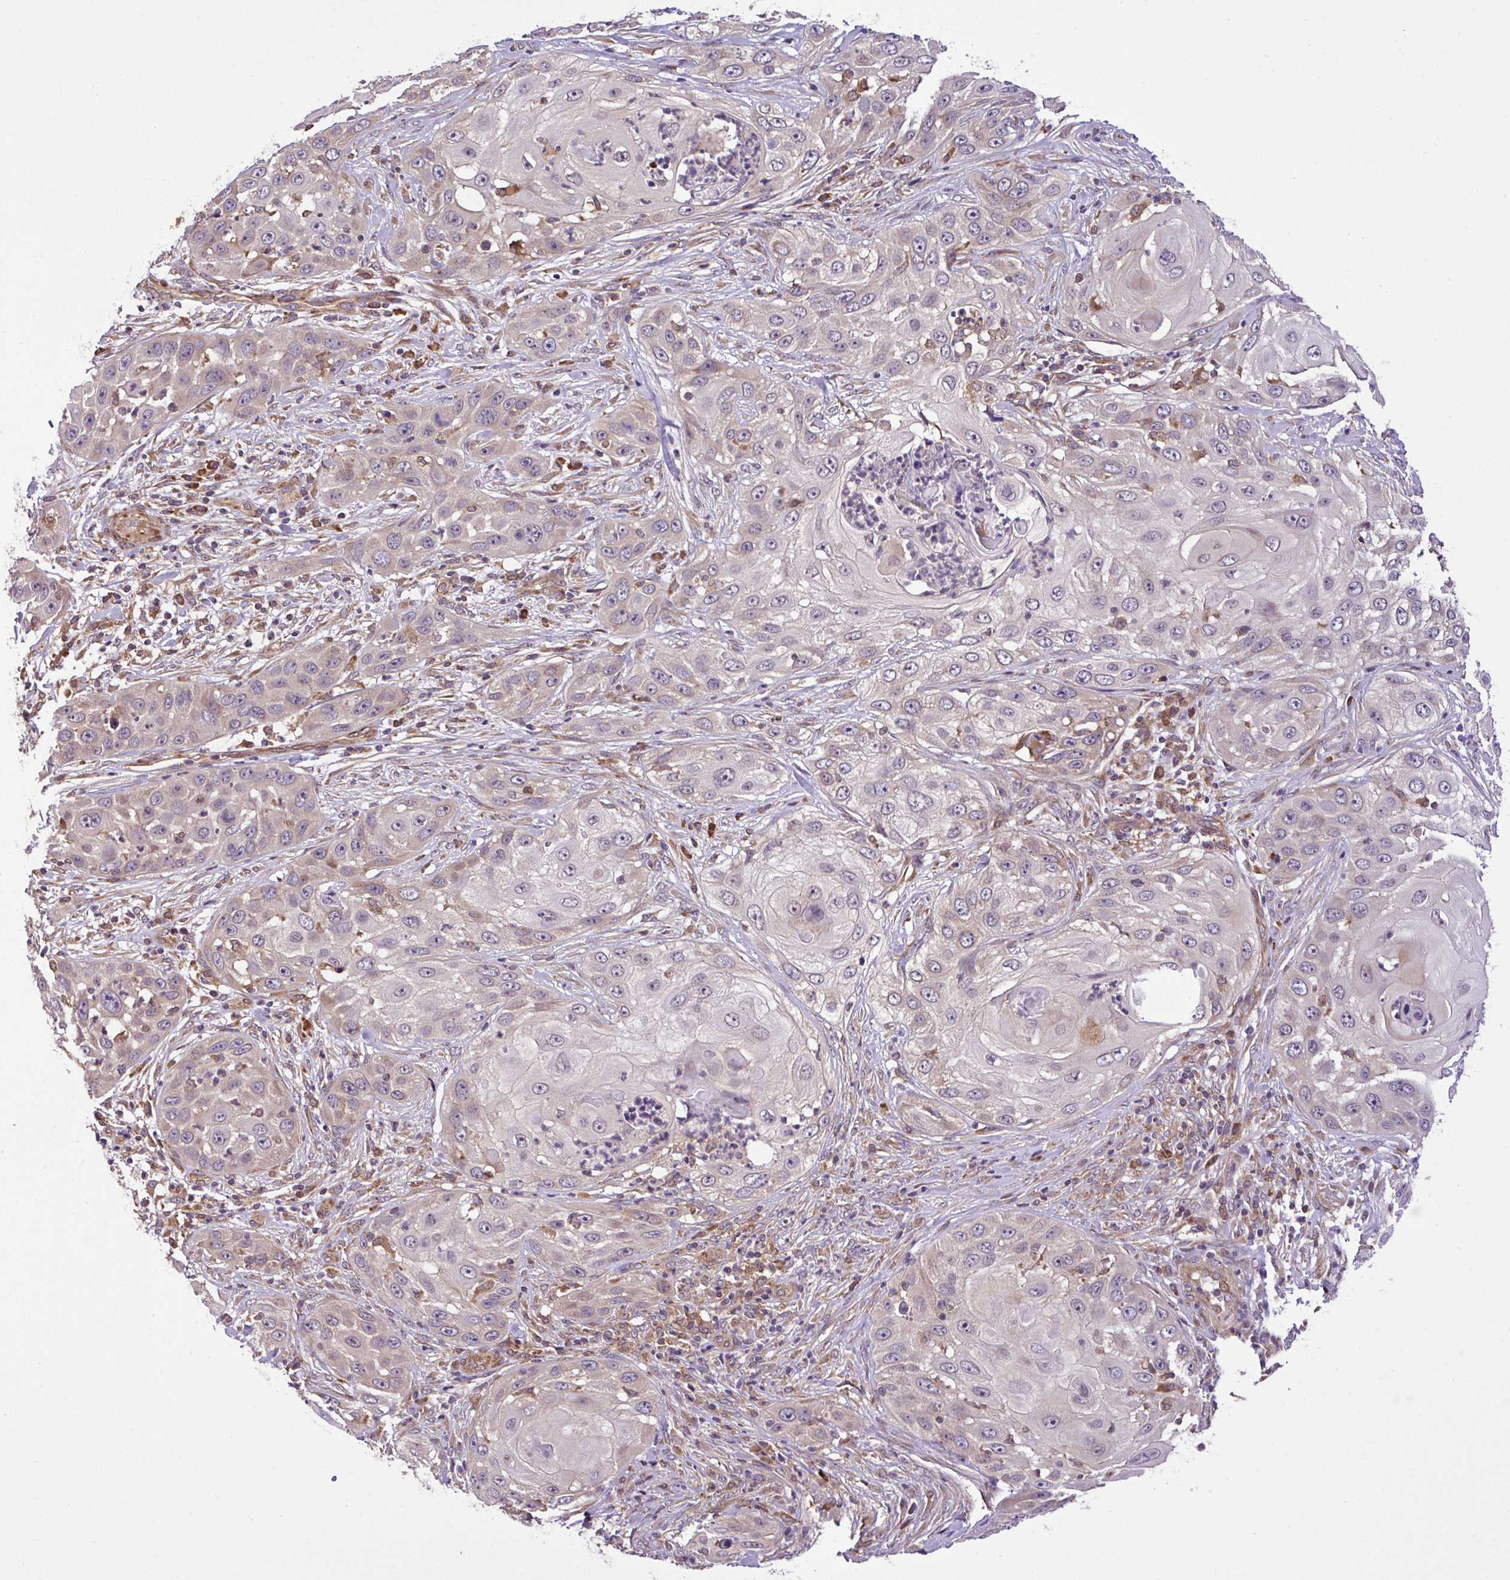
{"staining": {"intensity": "negative", "quantity": "none", "location": "none"}, "tissue": "skin cancer", "cell_type": "Tumor cells", "image_type": "cancer", "snomed": [{"axis": "morphology", "description": "Squamous cell carcinoma, NOS"}, {"axis": "topography", "description": "Skin"}], "caption": "The immunohistochemistry micrograph has no significant staining in tumor cells of skin cancer tissue. The staining is performed using DAB brown chromogen with nuclei counter-stained in using hematoxylin.", "gene": "DLGAP4", "patient": {"sex": "female", "age": 44}}